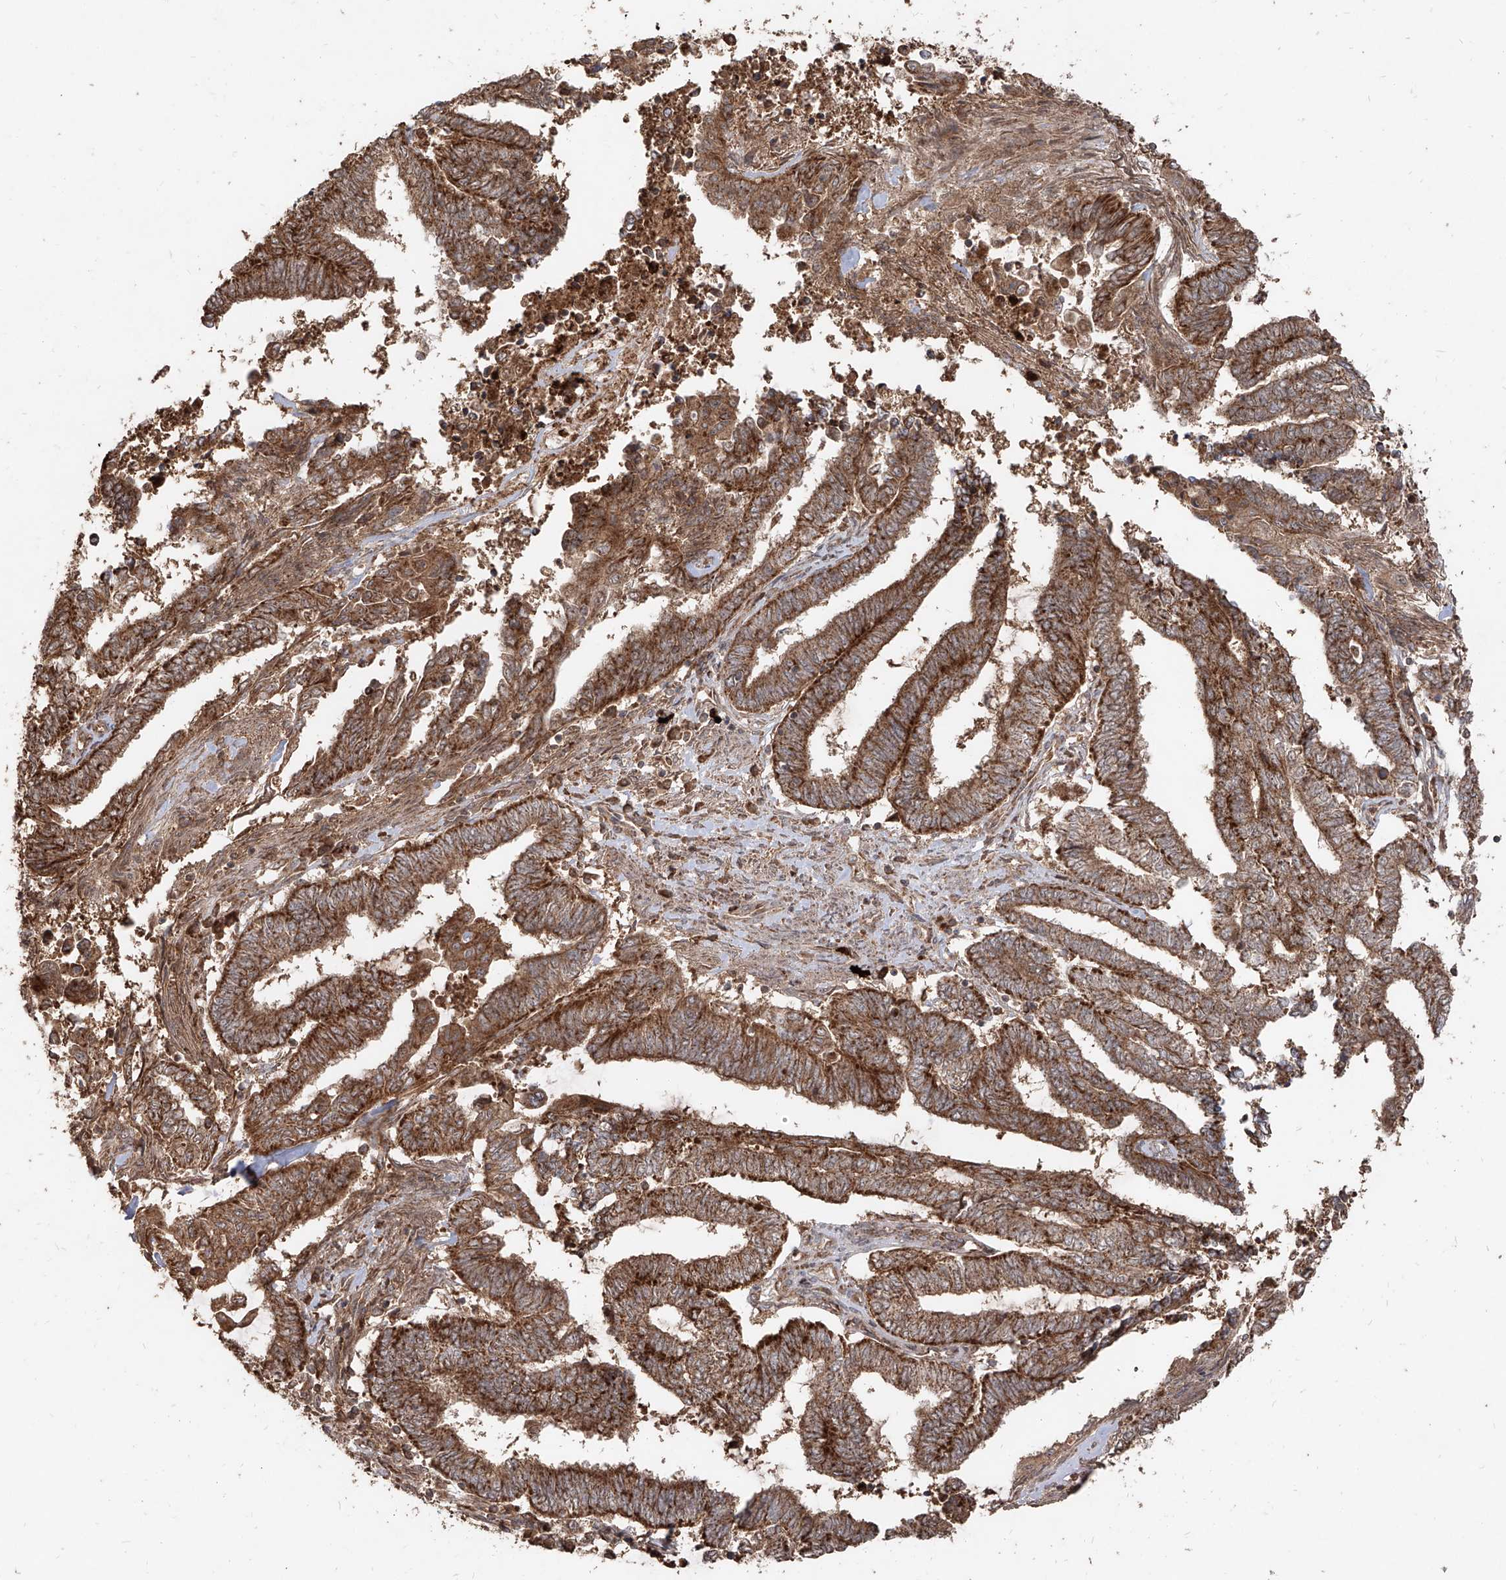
{"staining": {"intensity": "strong", "quantity": ">75%", "location": "cytoplasmic/membranous"}, "tissue": "endometrial cancer", "cell_type": "Tumor cells", "image_type": "cancer", "snomed": [{"axis": "morphology", "description": "Adenocarcinoma, NOS"}, {"axis": "topography", "description": "Uterus"}, {"axis": "topography", "description": "Endometrium"}], "caption": "Protein staining of endometrial cancer (adenocarcinoma) tissue exhibits strong cytoplasmic/membranous staining in approximately >75% of tumor cells. (DAB = brown stain, brightfield microscopy at high magnification).", "gene": "AIM2", "patient": {"sex": "female", "age": 70}}